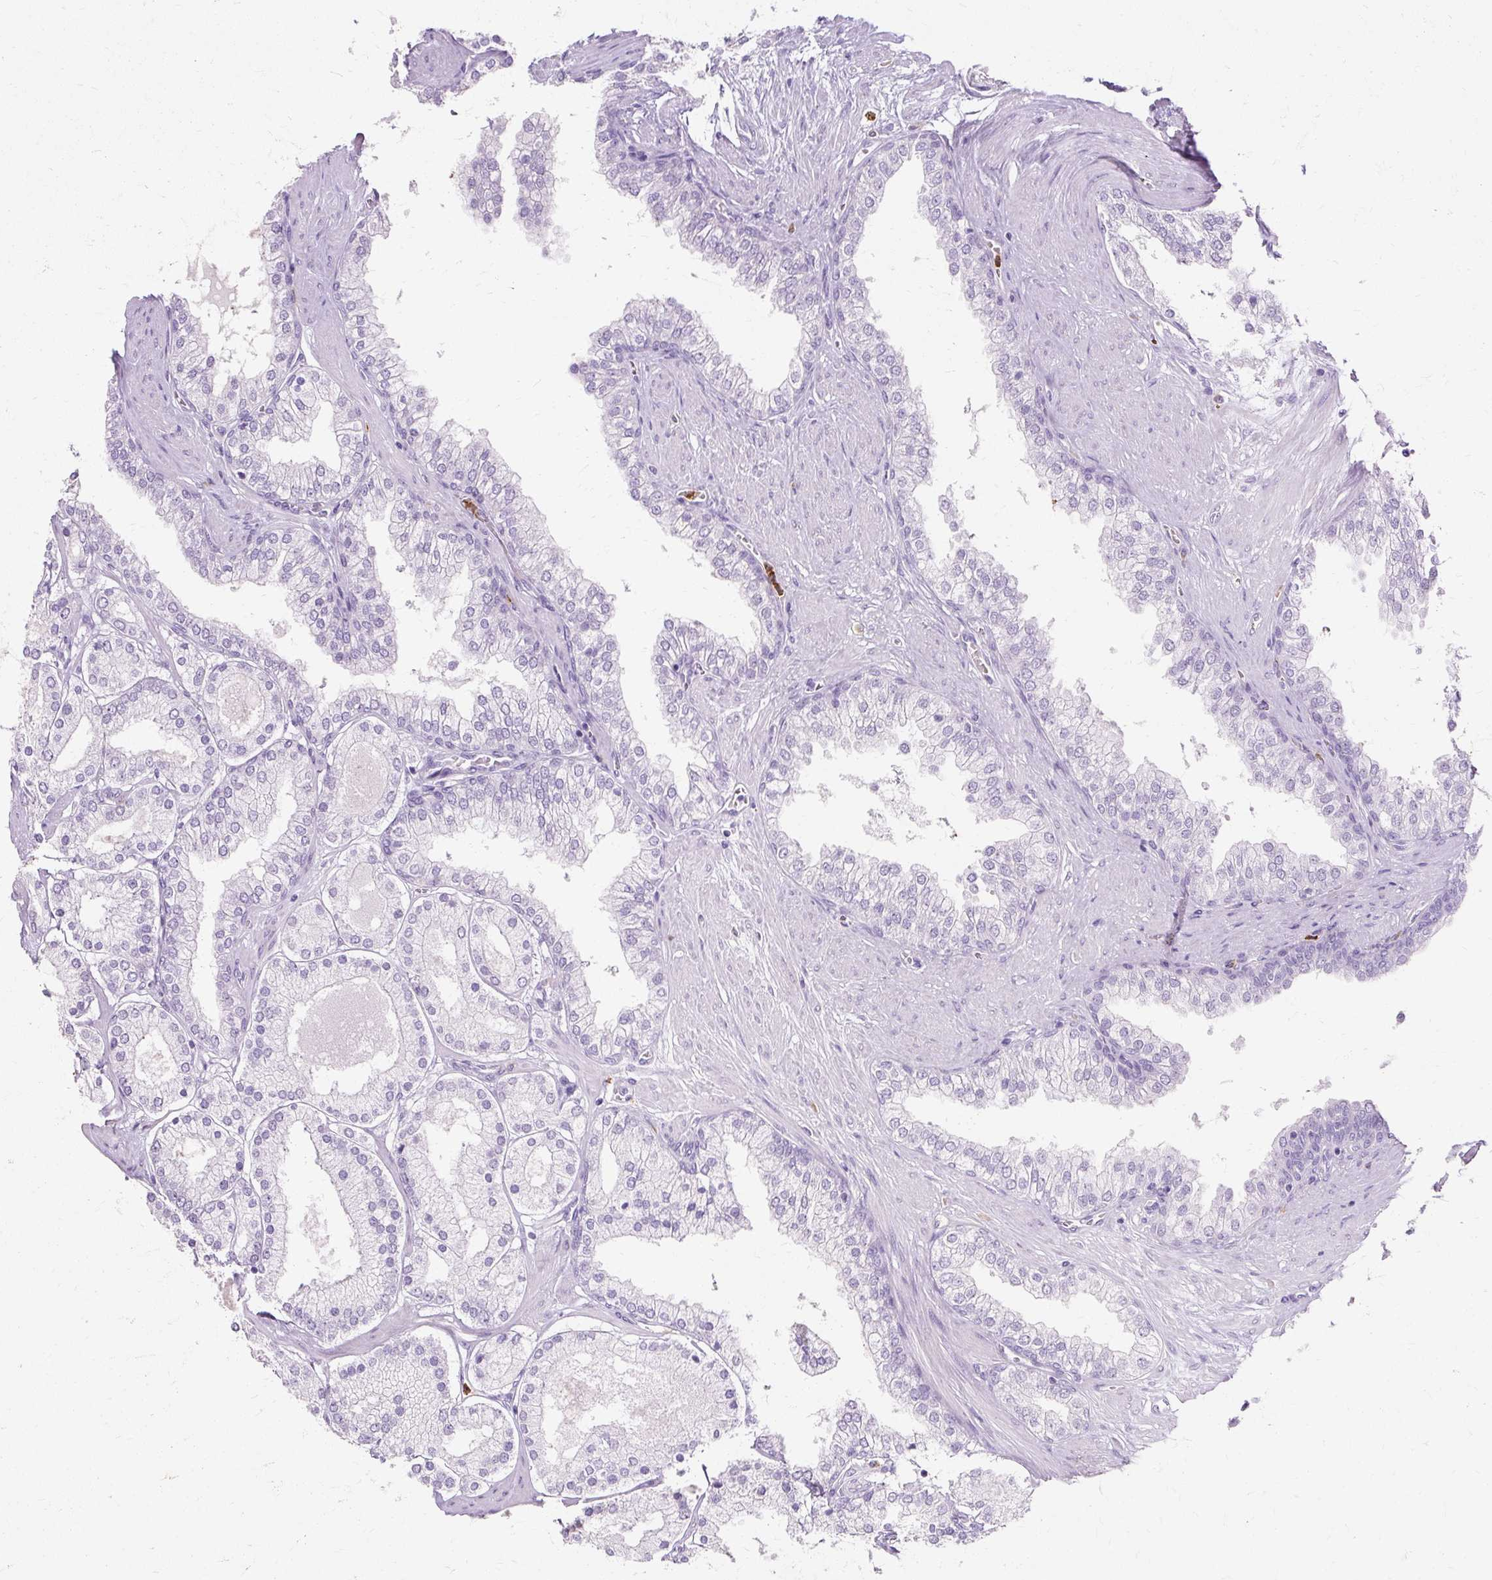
{"staining": {"intensity": "negative", "quantity": "none", "location": "none"}, "tissue": "prostate cancer", "cell_type": "Tumor cells", "image_type": "cancer", "snomed": [{"axis": "morphology", "description": "Adenocarcinoma, Low grade"}, {"axis": "topography", "description": "Prostate"}], "caption": "The histopathology image demonstrates no significant positivity in tumor cells of prostate cancer. (DAB (3,3'-diaminobenzidine) immunohistochemistry with hematoxylin counter stain).", "gene": "DEFA1", "patient": {"sex": "male", "age": 42}}